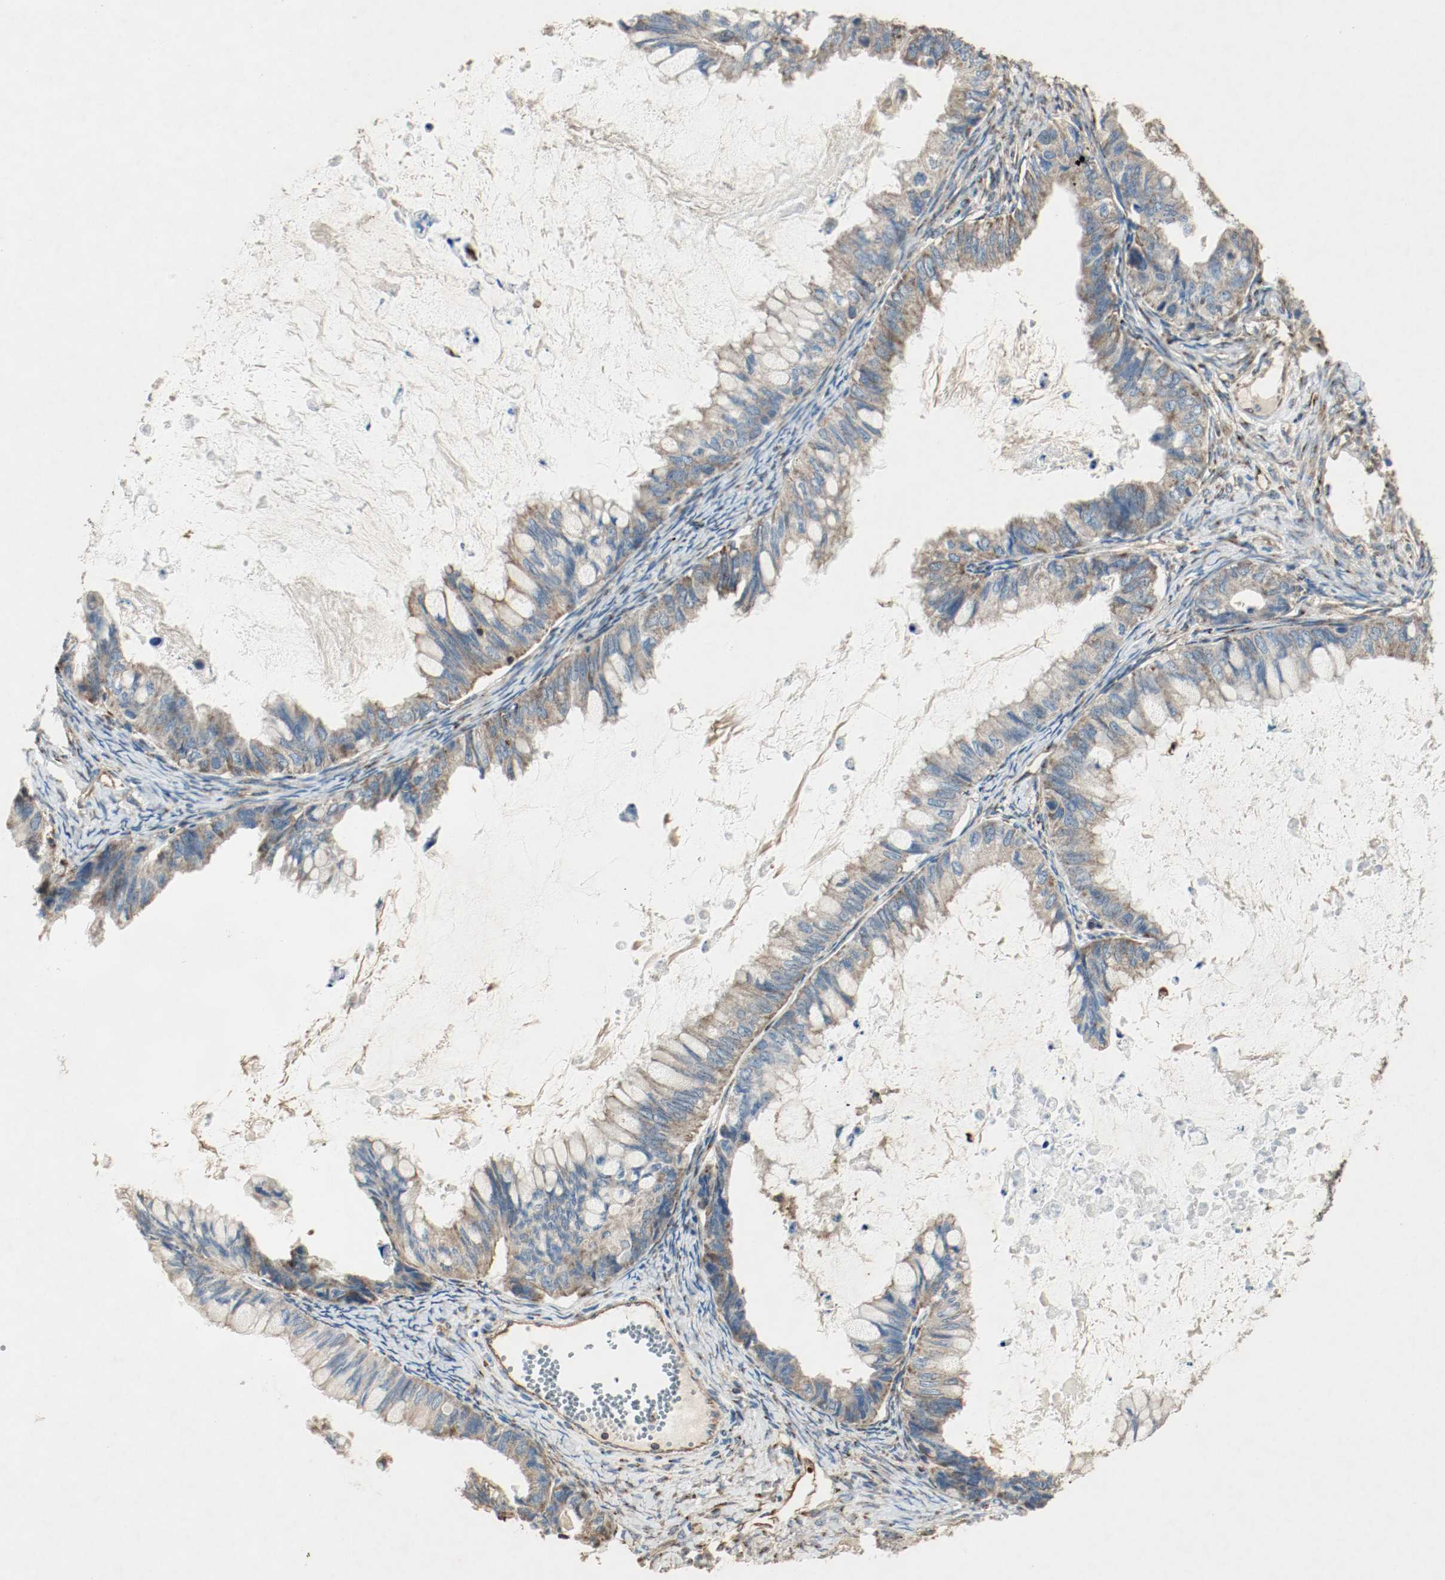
{"staining": {"intensity": "moderate", "quantity": ">75%", "location": "cytoplasmic/membranous"}, "tissue": "ovarian cancer", "cell_type": "Tumor cells", "image_type": "cancer", "snomed": [{"axis": "morphology", "description": "Cystadenocarcinoma, mucinous, NOS"}, {"axis": "topography", "description": "Ovary"}], "caption": "This image demonstrates IHC staining of human mucinous cystadenocarcinoma (ovarian), with medium moderate cytoplasmic/membranous expression in about >75% of tumor cells.", "gene": "PLCG1", "patient": {"sex": "female", "age": 80}}